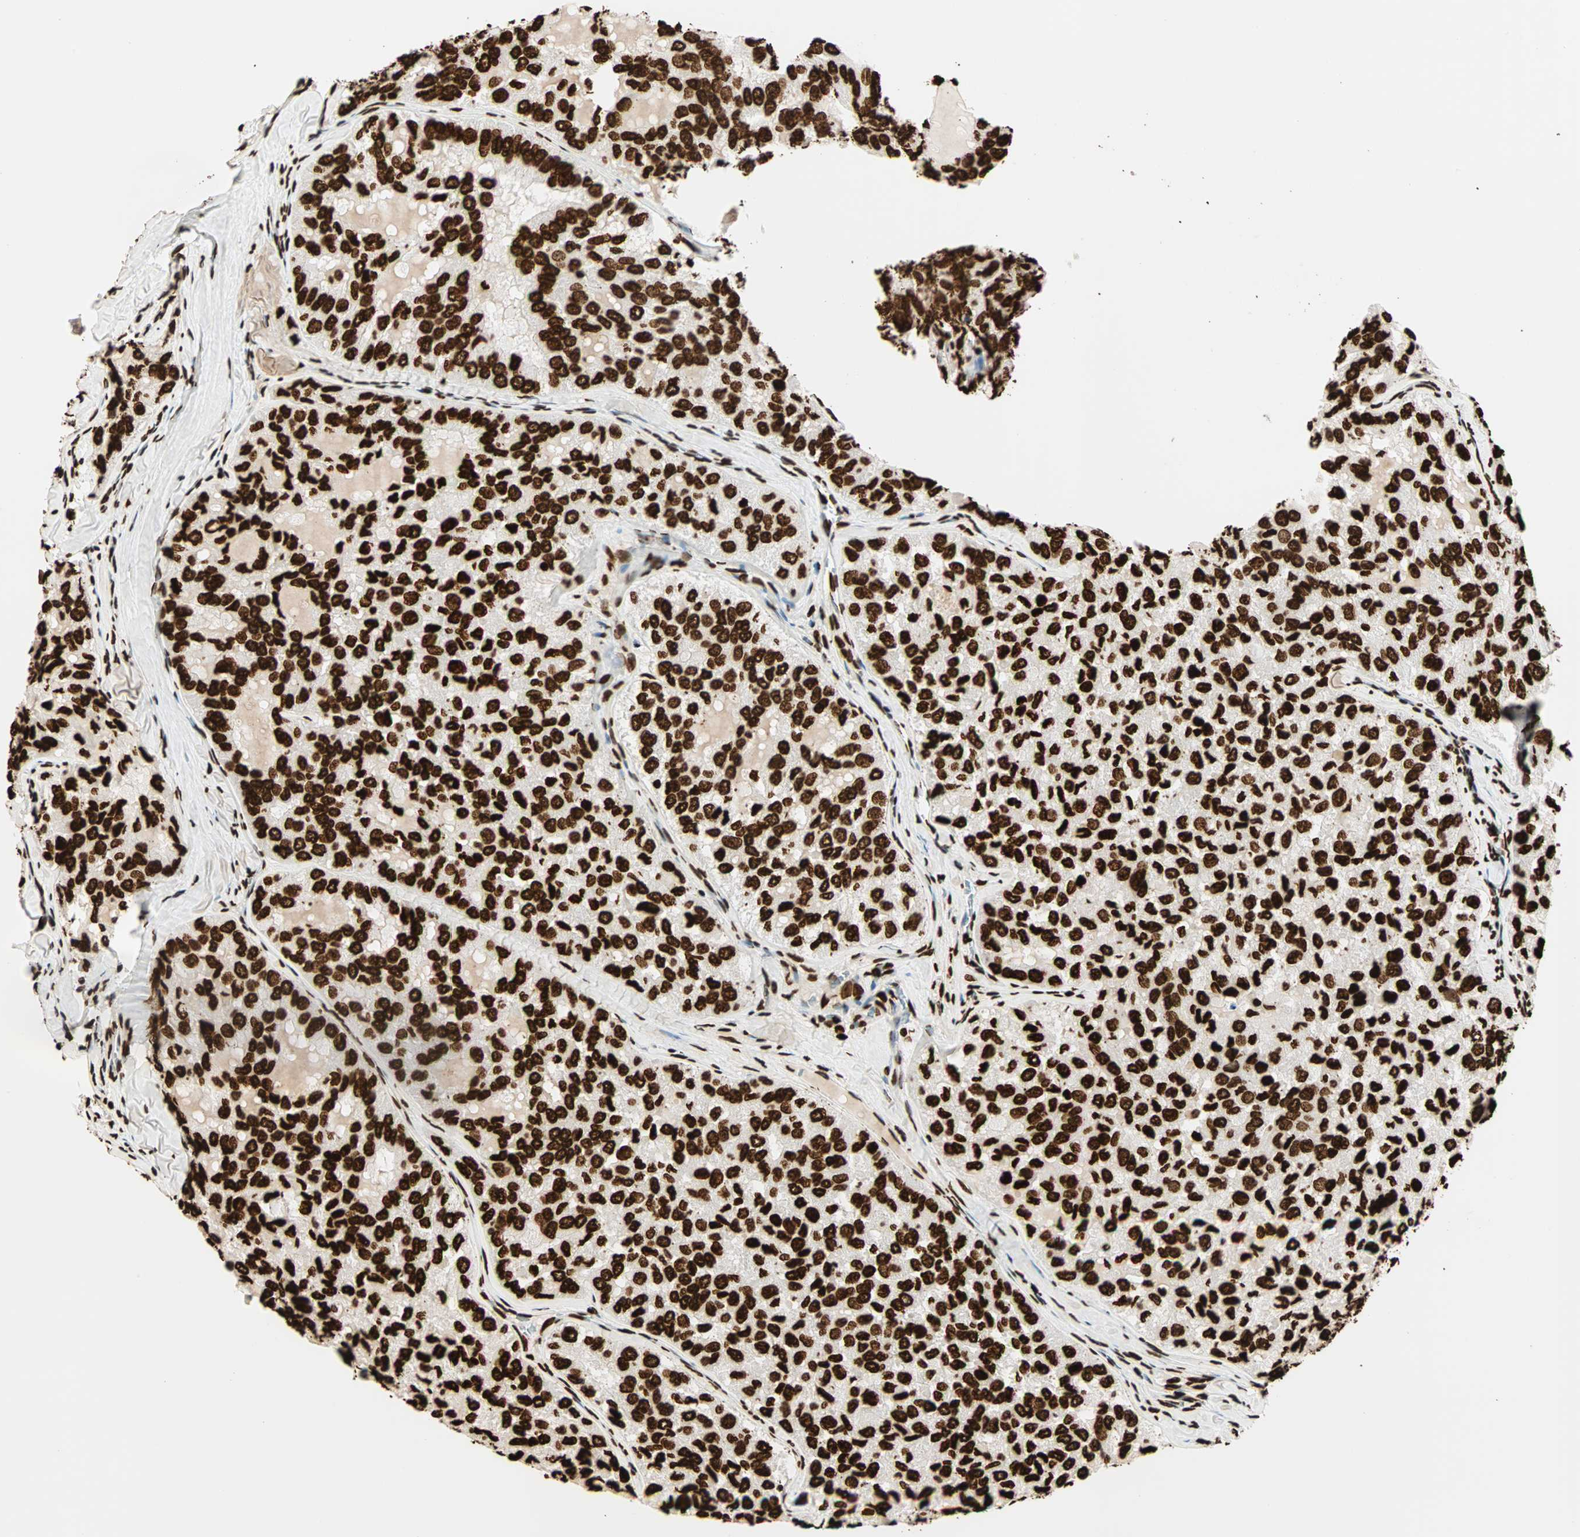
{"staining": {"intensity": "strong", "quantity": ">75%", "location": "nuclear"}, "tissue": "thyroid cancer", "cell_type": "Tumor cells", "image_type": "cancer", "snomed": [{"axis": "morphology", "description": "Follicular adenoma carcinoma, NOS"}, {"axis": "topography", "description": "Thyroid gland"}], "caption": "There is high levels of strong nuclear staining in tumor cells of thyroid cancer, as demonstrated by immunohistochemical staining (brown color).", "gene": "GLI2", "patient": {"sex": "male", "age": 75}}